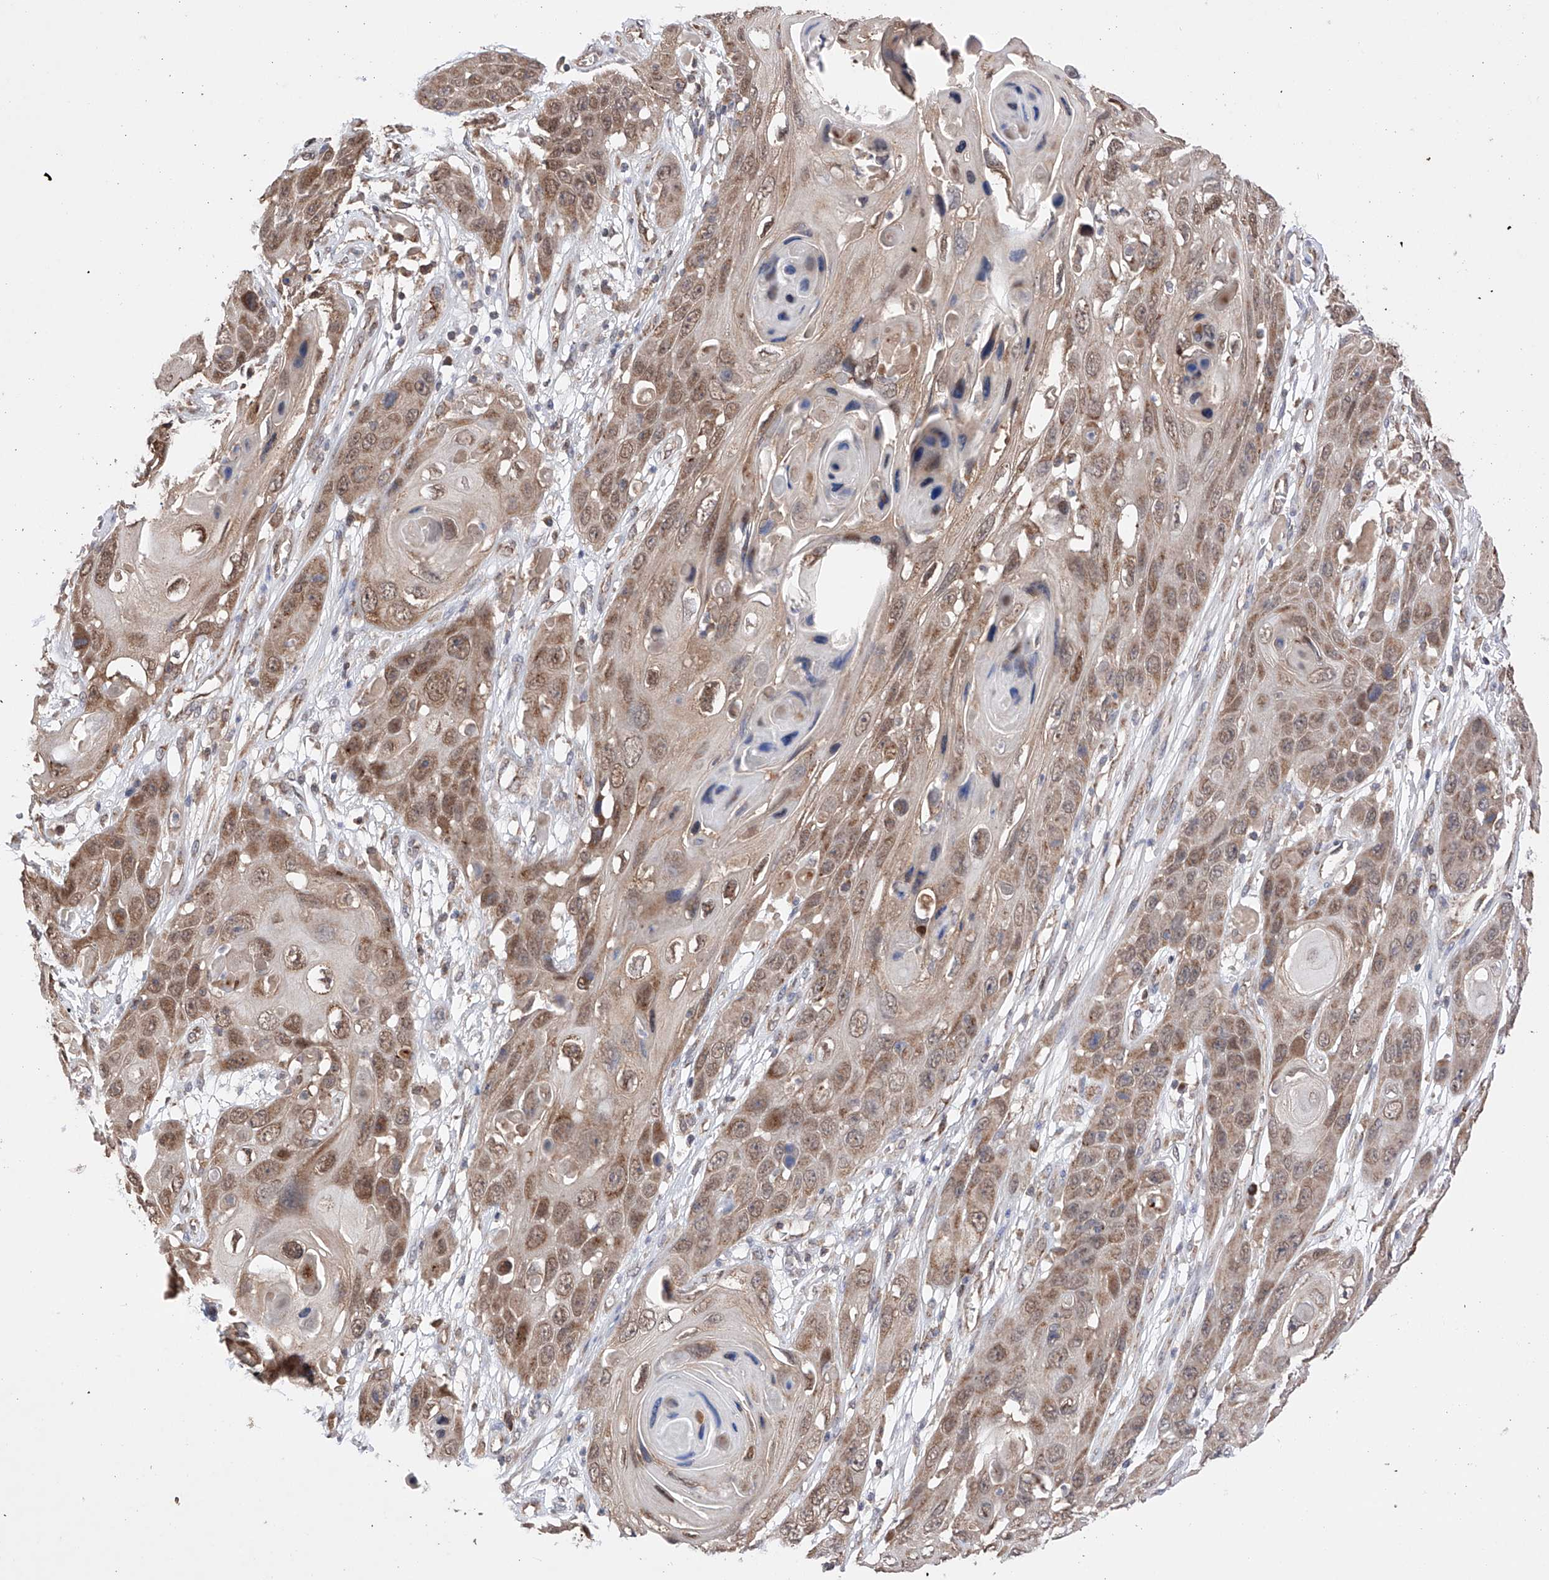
{"staining": {"intensity": "moderate", "quantity": ">75%", "location": "cytoplasmic/membranous,nuclear"}, "tissue": "skin cancer", "cell_type": "Tumor cells", "image_type": "cancer", "snomed": [{"axis": "morphology", "description": "Squamous cell carcinoma, NOS"}, {"axis": "topography", "description": "Skin"}], "caption": "Immunohistochemistry (IHC) micrograph of neoplastic tissue: squamous cell carcinoma (skin) stained using immunohistochemistry reveals medium levels of moderate protein expression localized specifically in the cytoplasmic/membranous and nuclear of tumor cells, appearing as a cytoplasmic/membranous and nuclear brown color.", "gene": "SDHAF4", "patient": {"sex": "male", "age": 55}}